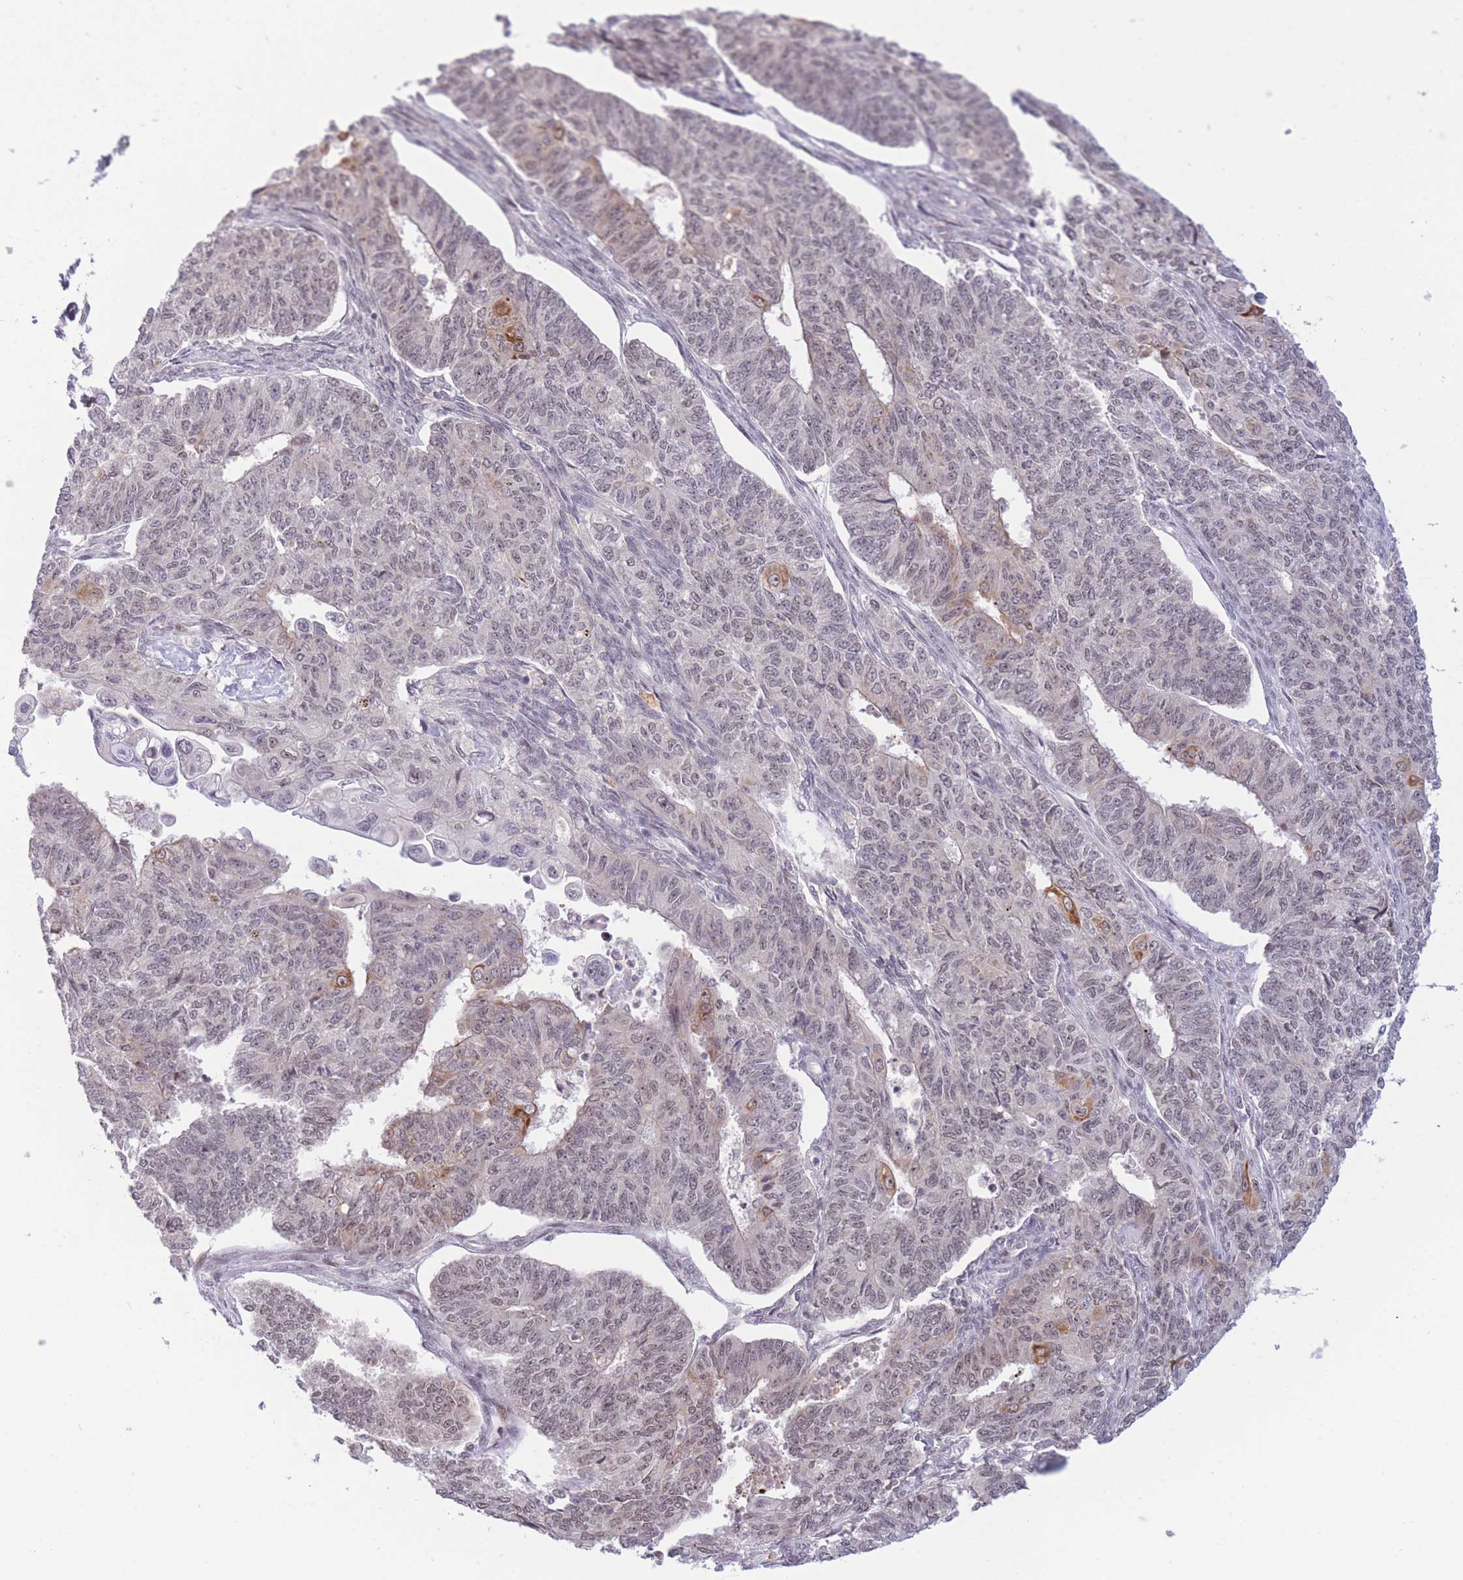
{"staining": {"intensity": "weak", "quantity": "25%-75%", "location": "nuclear"}, "tissue": "endometrial cancer", "cell_type": "Tumor cells", "image_type": "cancer", "snomed": [{"axis": "morphology", "description": "Adenocarcinoma, NOS"}, {"axis": "topography", "description": "Endometrium"}], "caption": "Human endometrial adenocarcinoma stained with a brown dye demonstrates weak nuclear positive expression in approximately 25%-75% of tumor cells.", "gene": "TARBP2", "patient": {"sex": "female", "age": 32}}